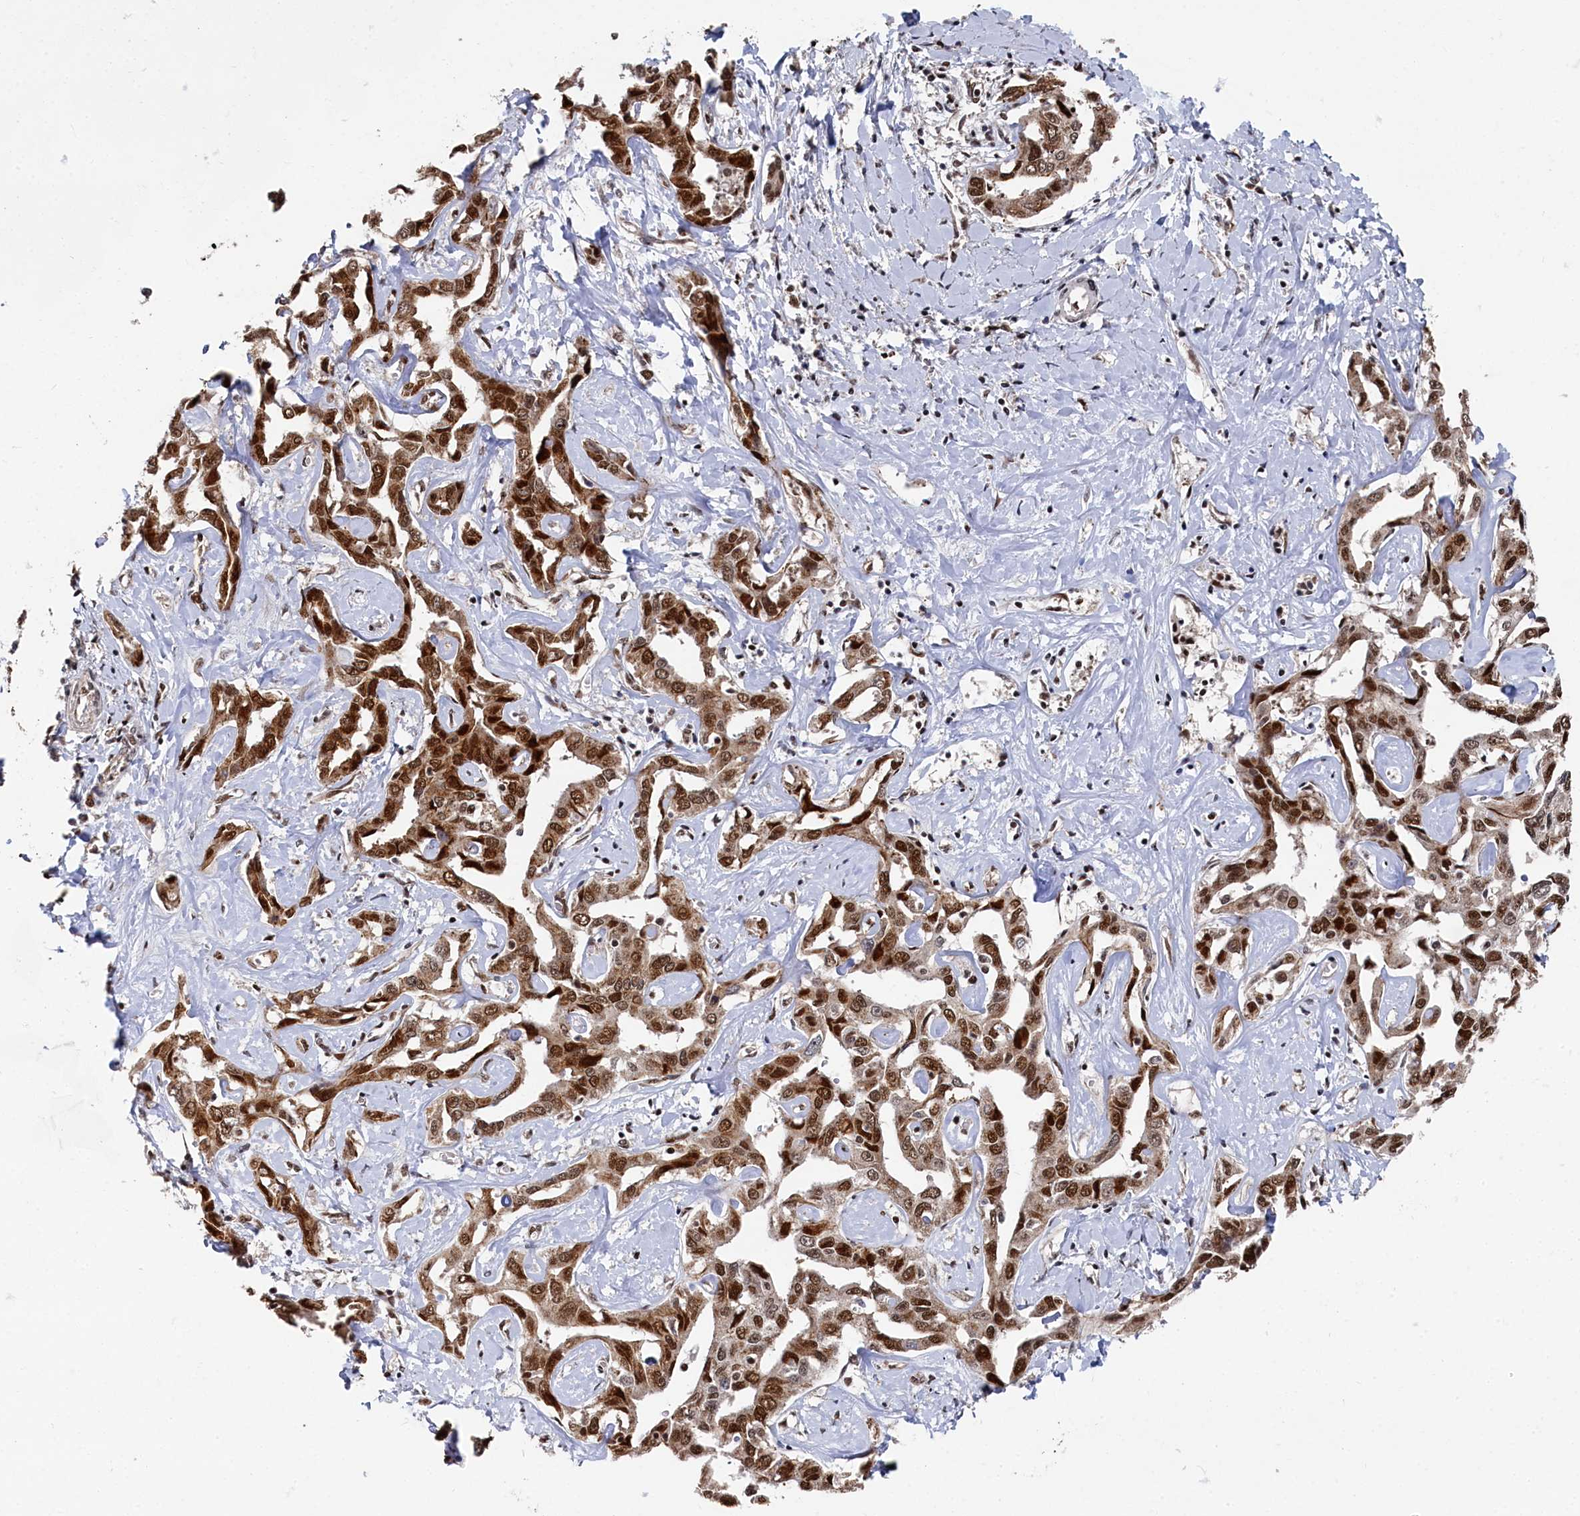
{"staining": {"intensity": "strong", "quantity": ">75%", "location": "nuclear"}, "tissue": "liver cancer", "cell_type": "Tumor cells", "image_type": "cancer", "snomed": [{"axis": "morphology", "description": "Cholangiocarcinoma"}, {"axis": "topography", "description": "Liver"}], "caption": "The immunohistochemical stain highlights strong nuclear expression in tumor cells of cholangiocarcinoma (liver) tissue.", "gene": "BUB3", "patient": {"sex": "male", "age": 59}}